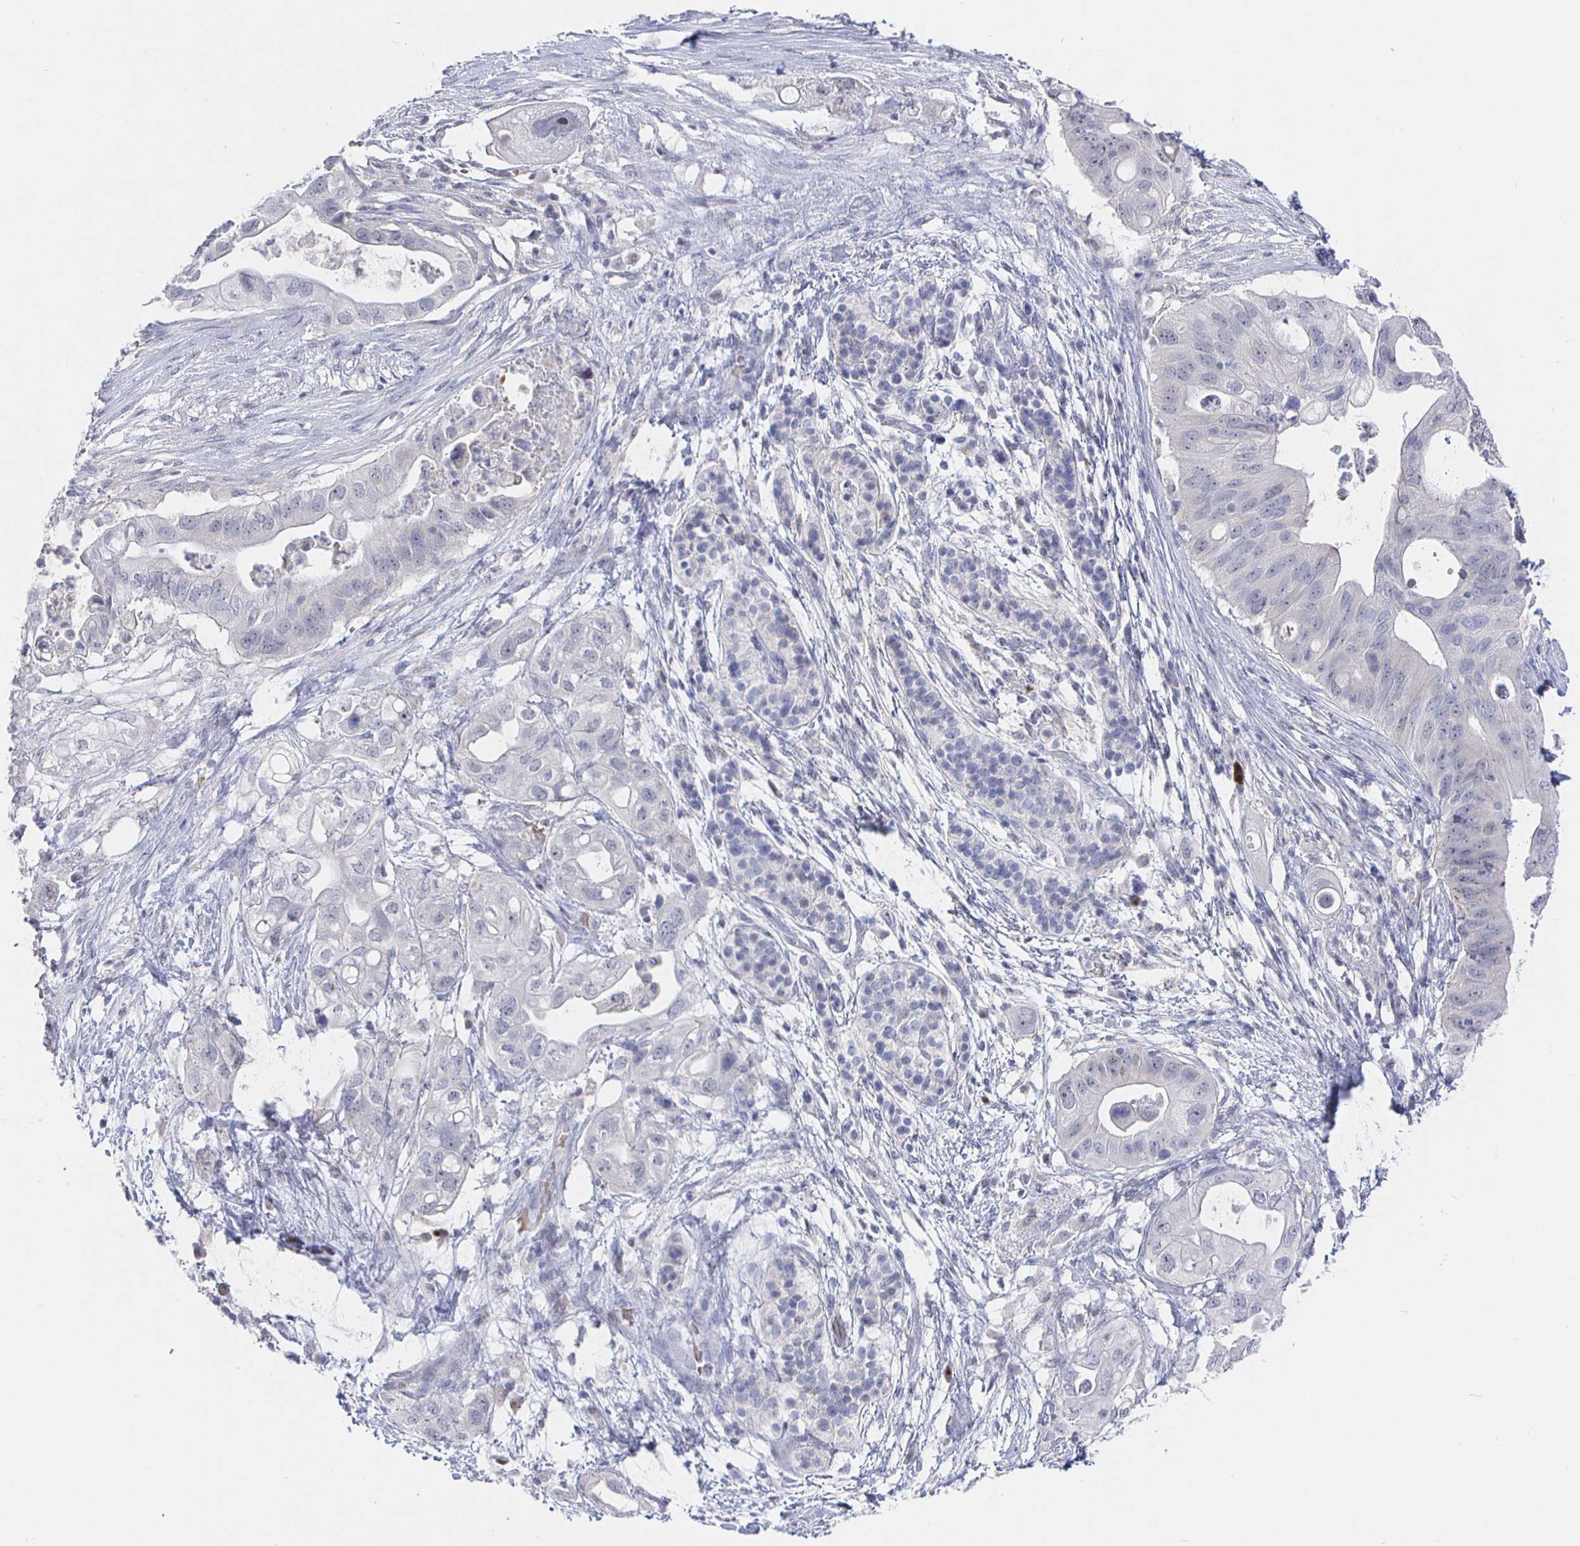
{"staining": {"intensity": "negative", "quantity": "none", "location": "none"}, "tissue": "pancreatic cancer", "cell_type": "Tumor cells", "image_type": "cancer", "snomed": [{"axis": "morphology", "description": "Adenocarcinoma, NOS"}, {"axis": "topography", "description": "Pancreas"}], "caption": "DAB (3,3'-diaminobenzidine) immunohistochemical staining of adenocarcinoma (pancreatic) reveals no significant staining in tumor cells. Nuclei are stained in blue.", "gene": "LRRC23", "patient": {"sex": "female", "age": 72}}